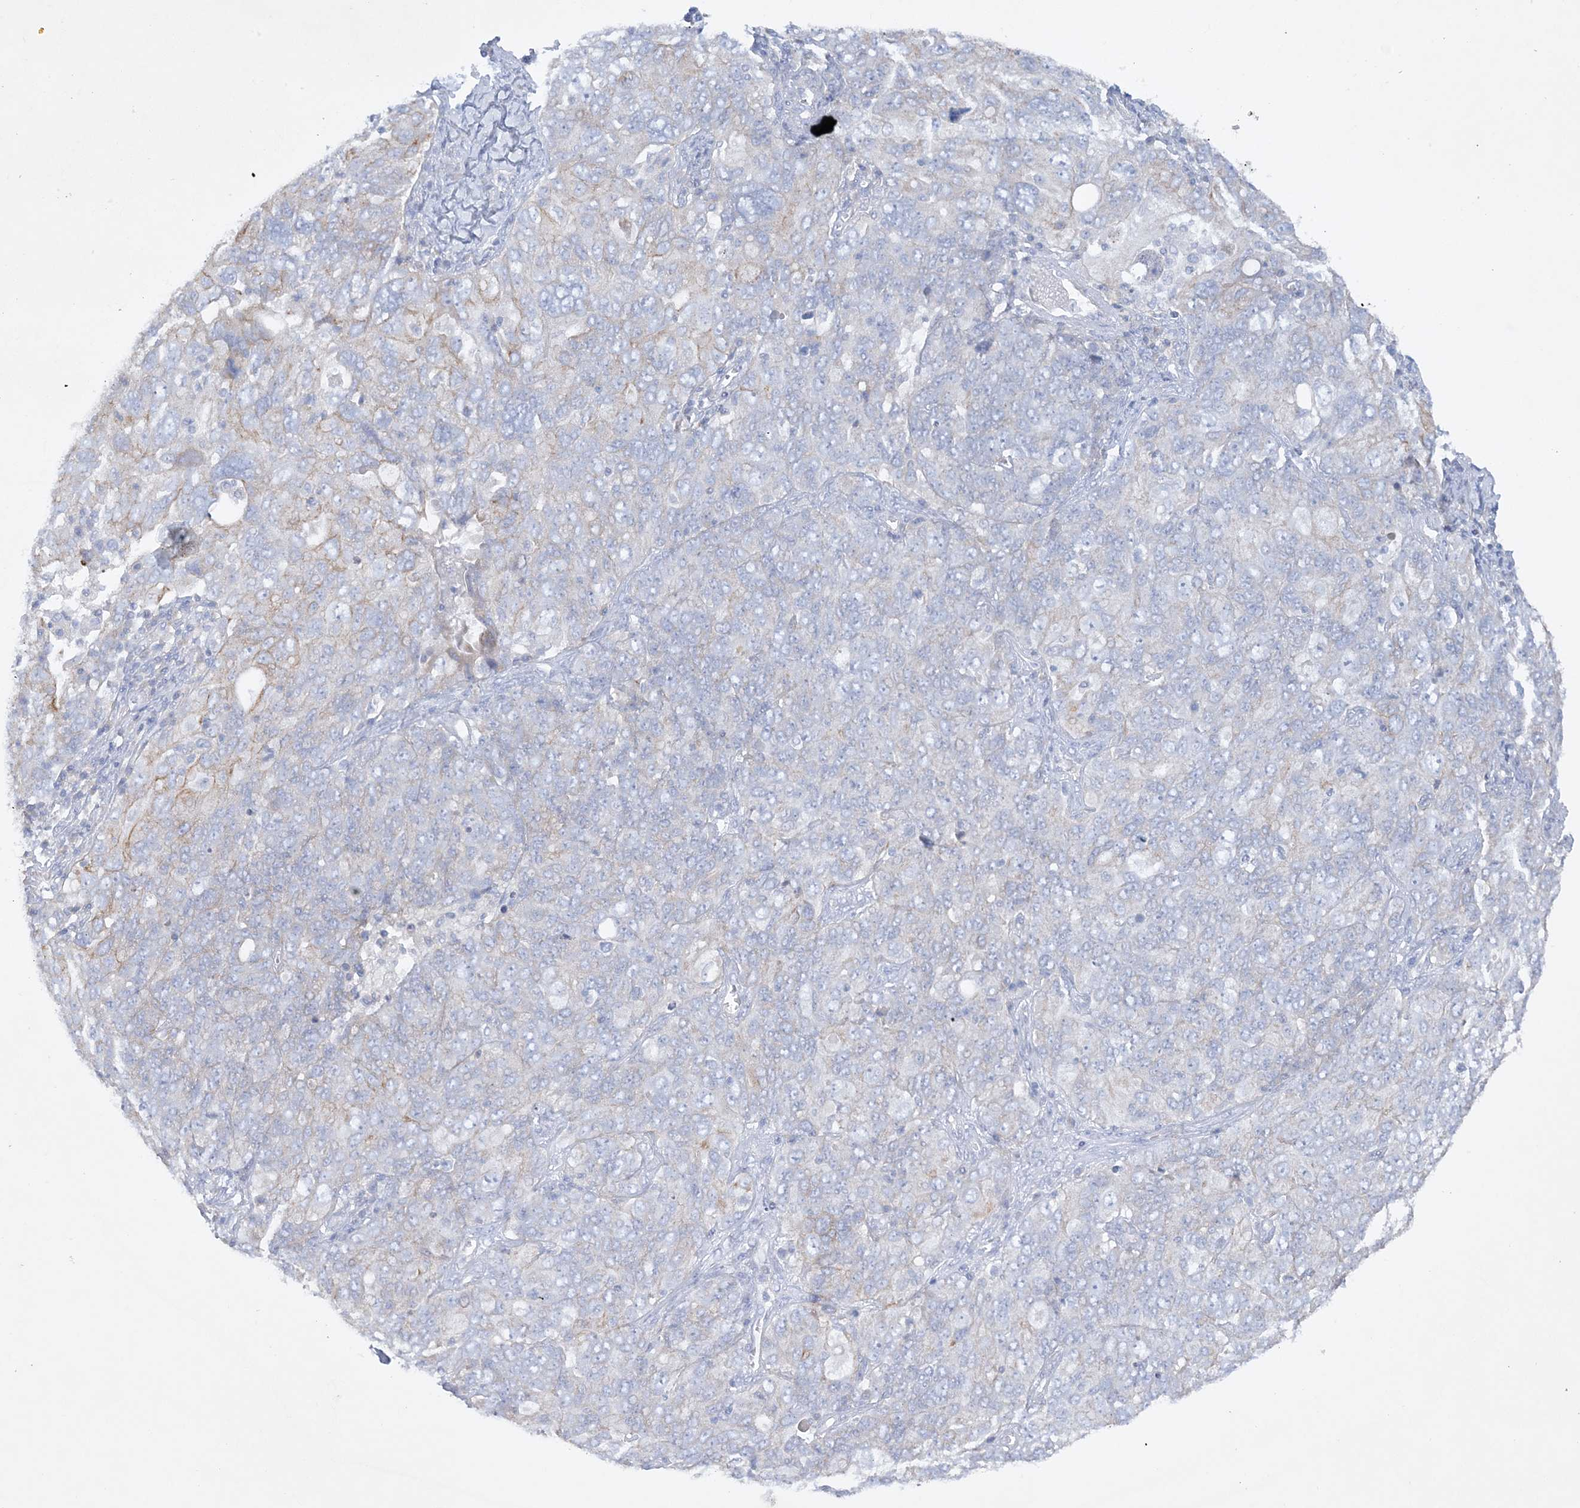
{"staining": {"intensity": "negative", "quantity": "none", "location": "none"}, "tissue": "ovarian cancer", "cell_type": "Tumor cells", "image_type": "cancer", "snomed": [{"axis": "morphology", "description": "Carcinoma, endometroid"}, {"axis": "topography", "description": "Ovary"}], "caption": "Image shows no protein expression in tumor cells of ovarian endometroid carcinoma tissue.", "gene": "FARSB", "patient": {"sex": "female", "age": 62}}